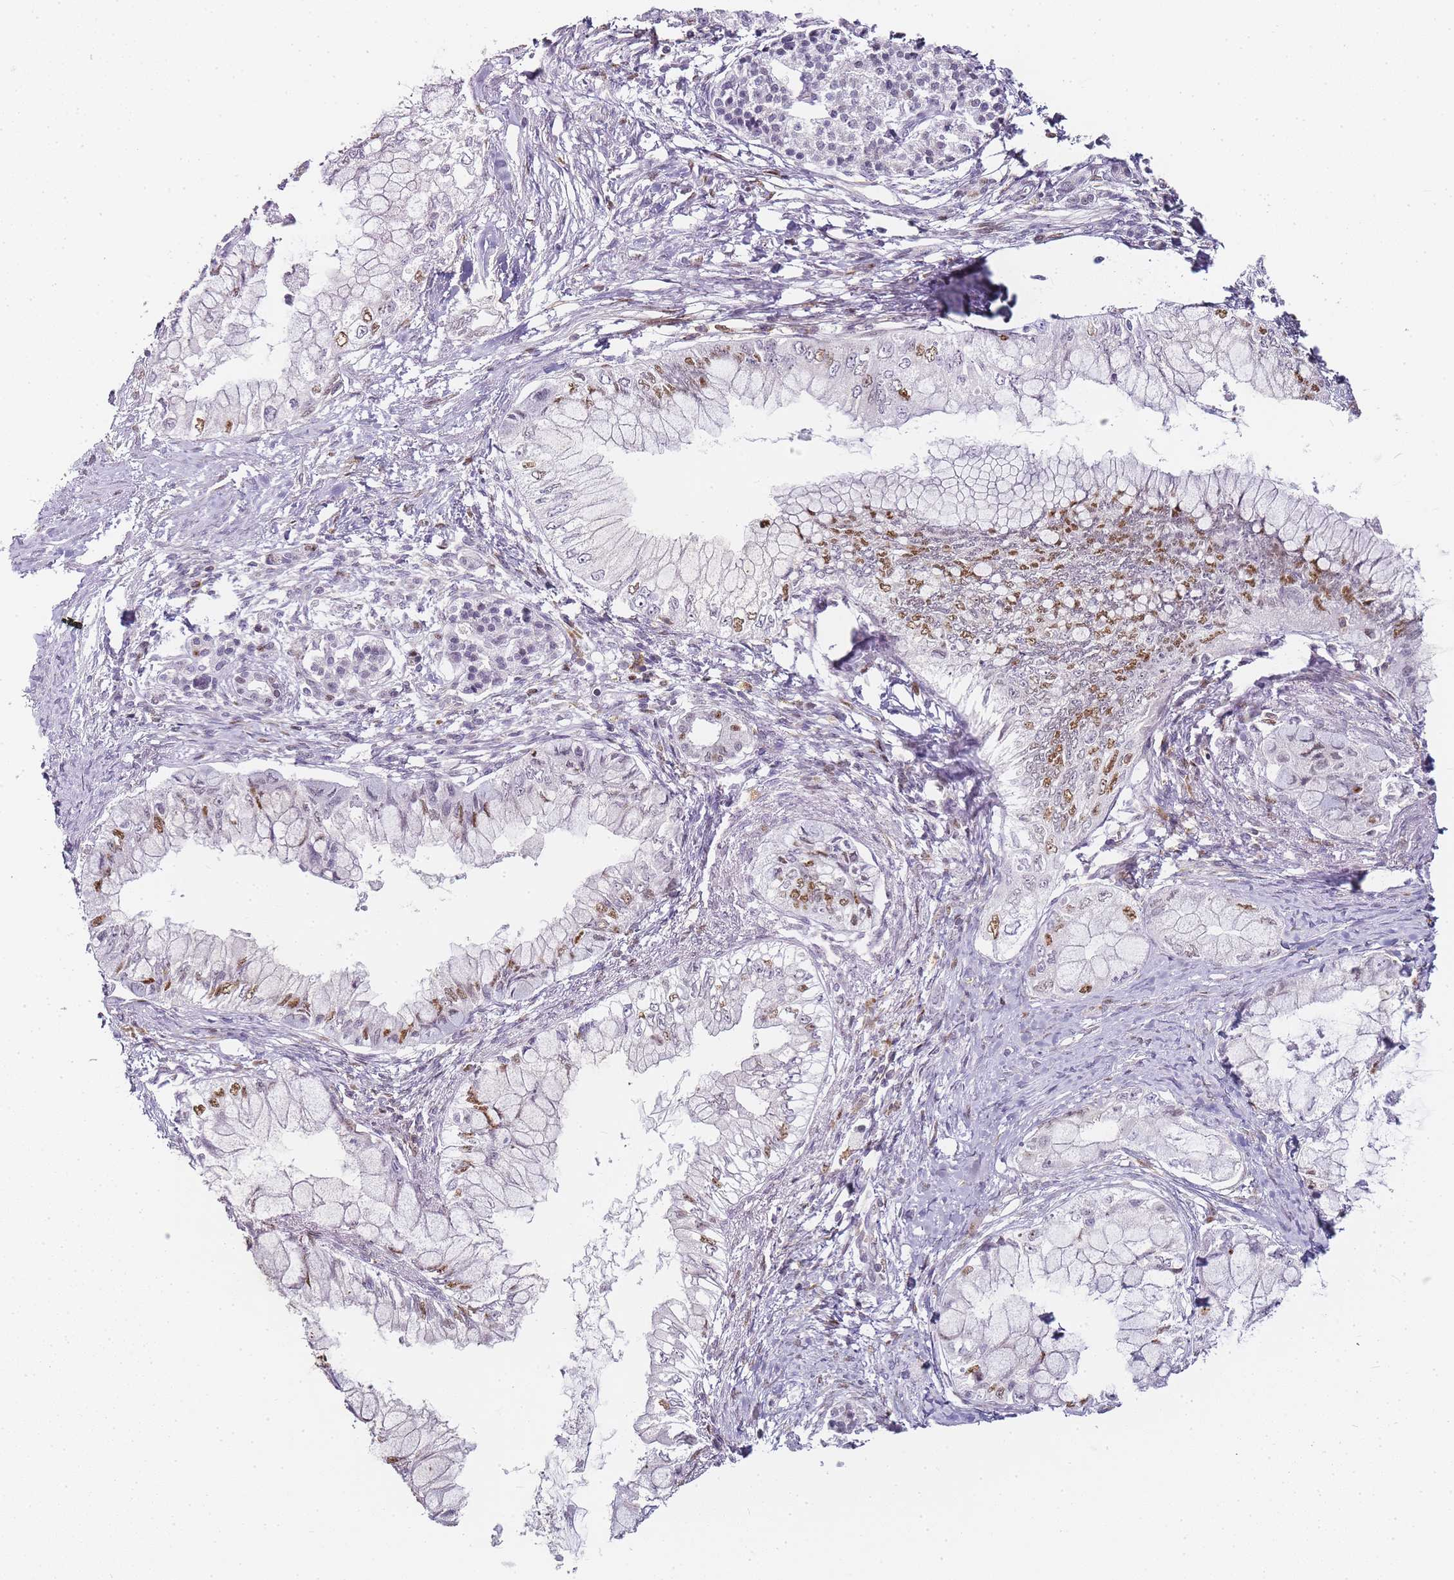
{"staining": {"intensity": "moderate", "quantity": "<25%", "location": "nuclear"}, "tissue": "pancreatic cancer", "cell_type": "Tumor cells", "image_type": "cancer", "snomed": [{"axis": "morphology", "description": "Adenocarcinoma, NOS"}, {"axis": "topography", "description": "Pancreas"}], "caption": "Human adenocarcinoma (pancreatic) stained for a protein (brown) demonstrates moderate nuclear positive positivity in approximately <25% of tumor cells.", "gene": "JAKMIP1", "patient": {"sex": "male", "age": 48}}